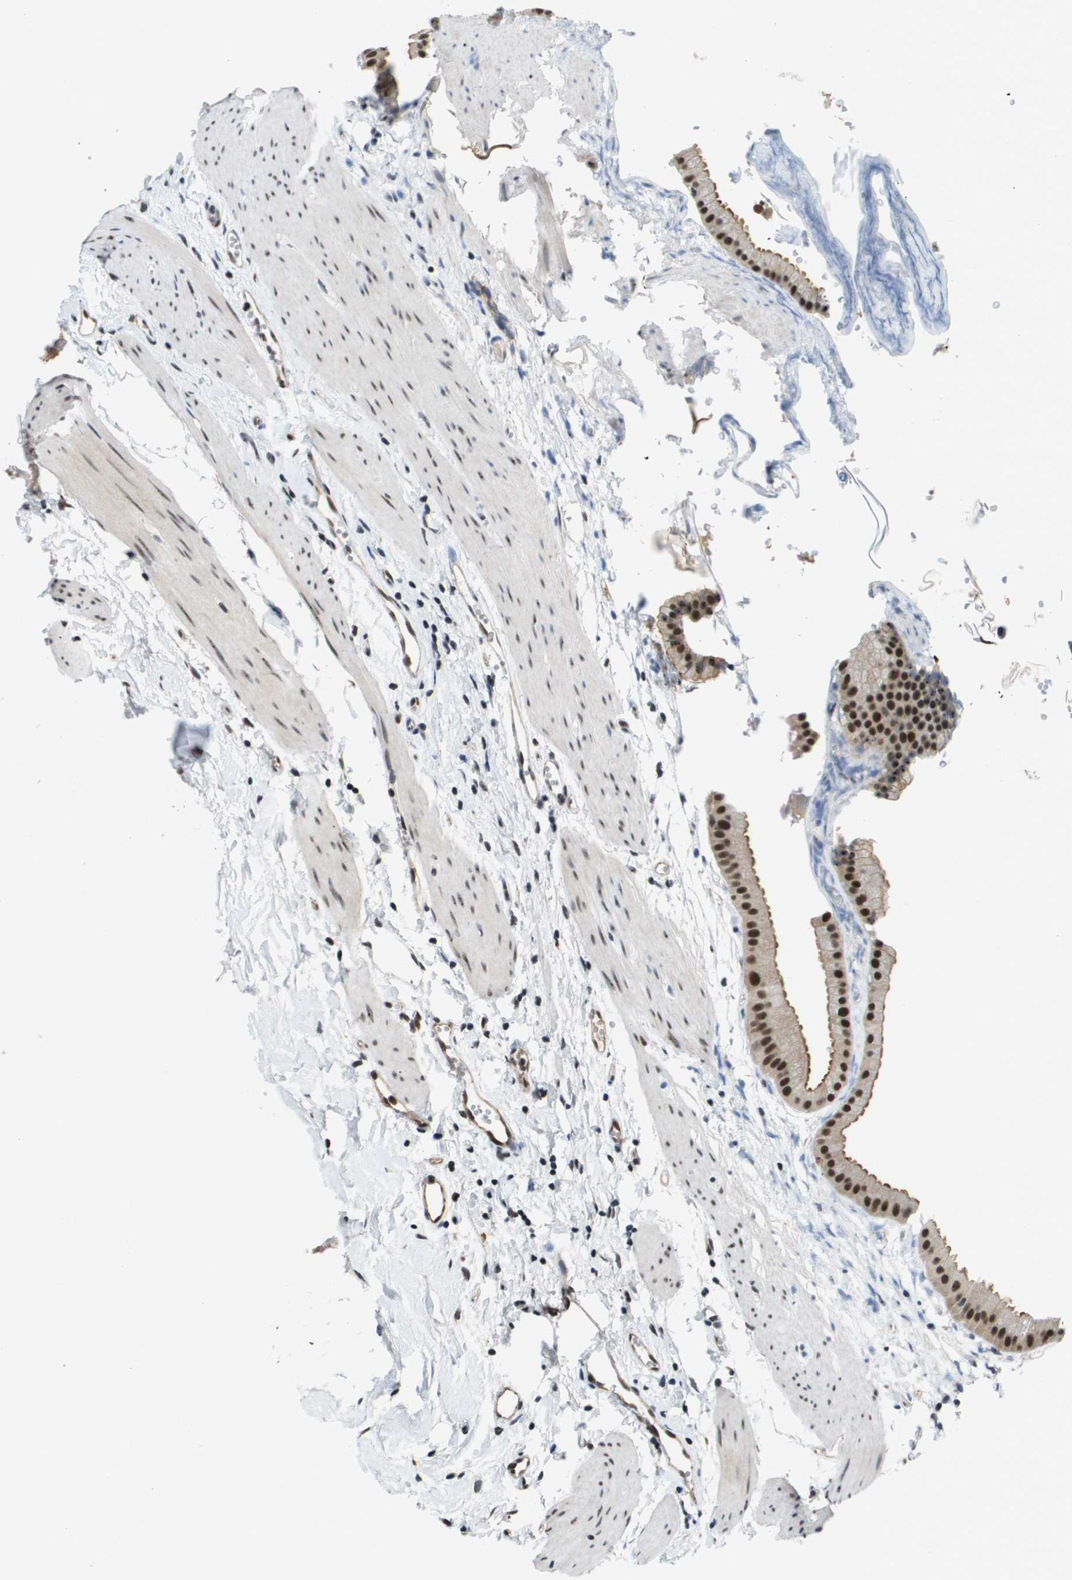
{"staining": {"intensity": "strong", "quantity": ">75%", "location": "nuclear"}, "tissue": "gallbladder", "cell_type": "Glandular cells", "image_type": "normal", "snomed": [{"axis": "morphology", "description": "Normal tissue, NOS"}, {"axis": "topography", "description": "Gallbladder"}], "caption": "A high-resolution image shows immunohistochemistry (IHC) staining of unremarkable gallbladder, which exhibits strong nuclear expression in approximately >75% of glandular cells.", "gene": "EP400", "patient": {"sex": "female", "age": 64}}